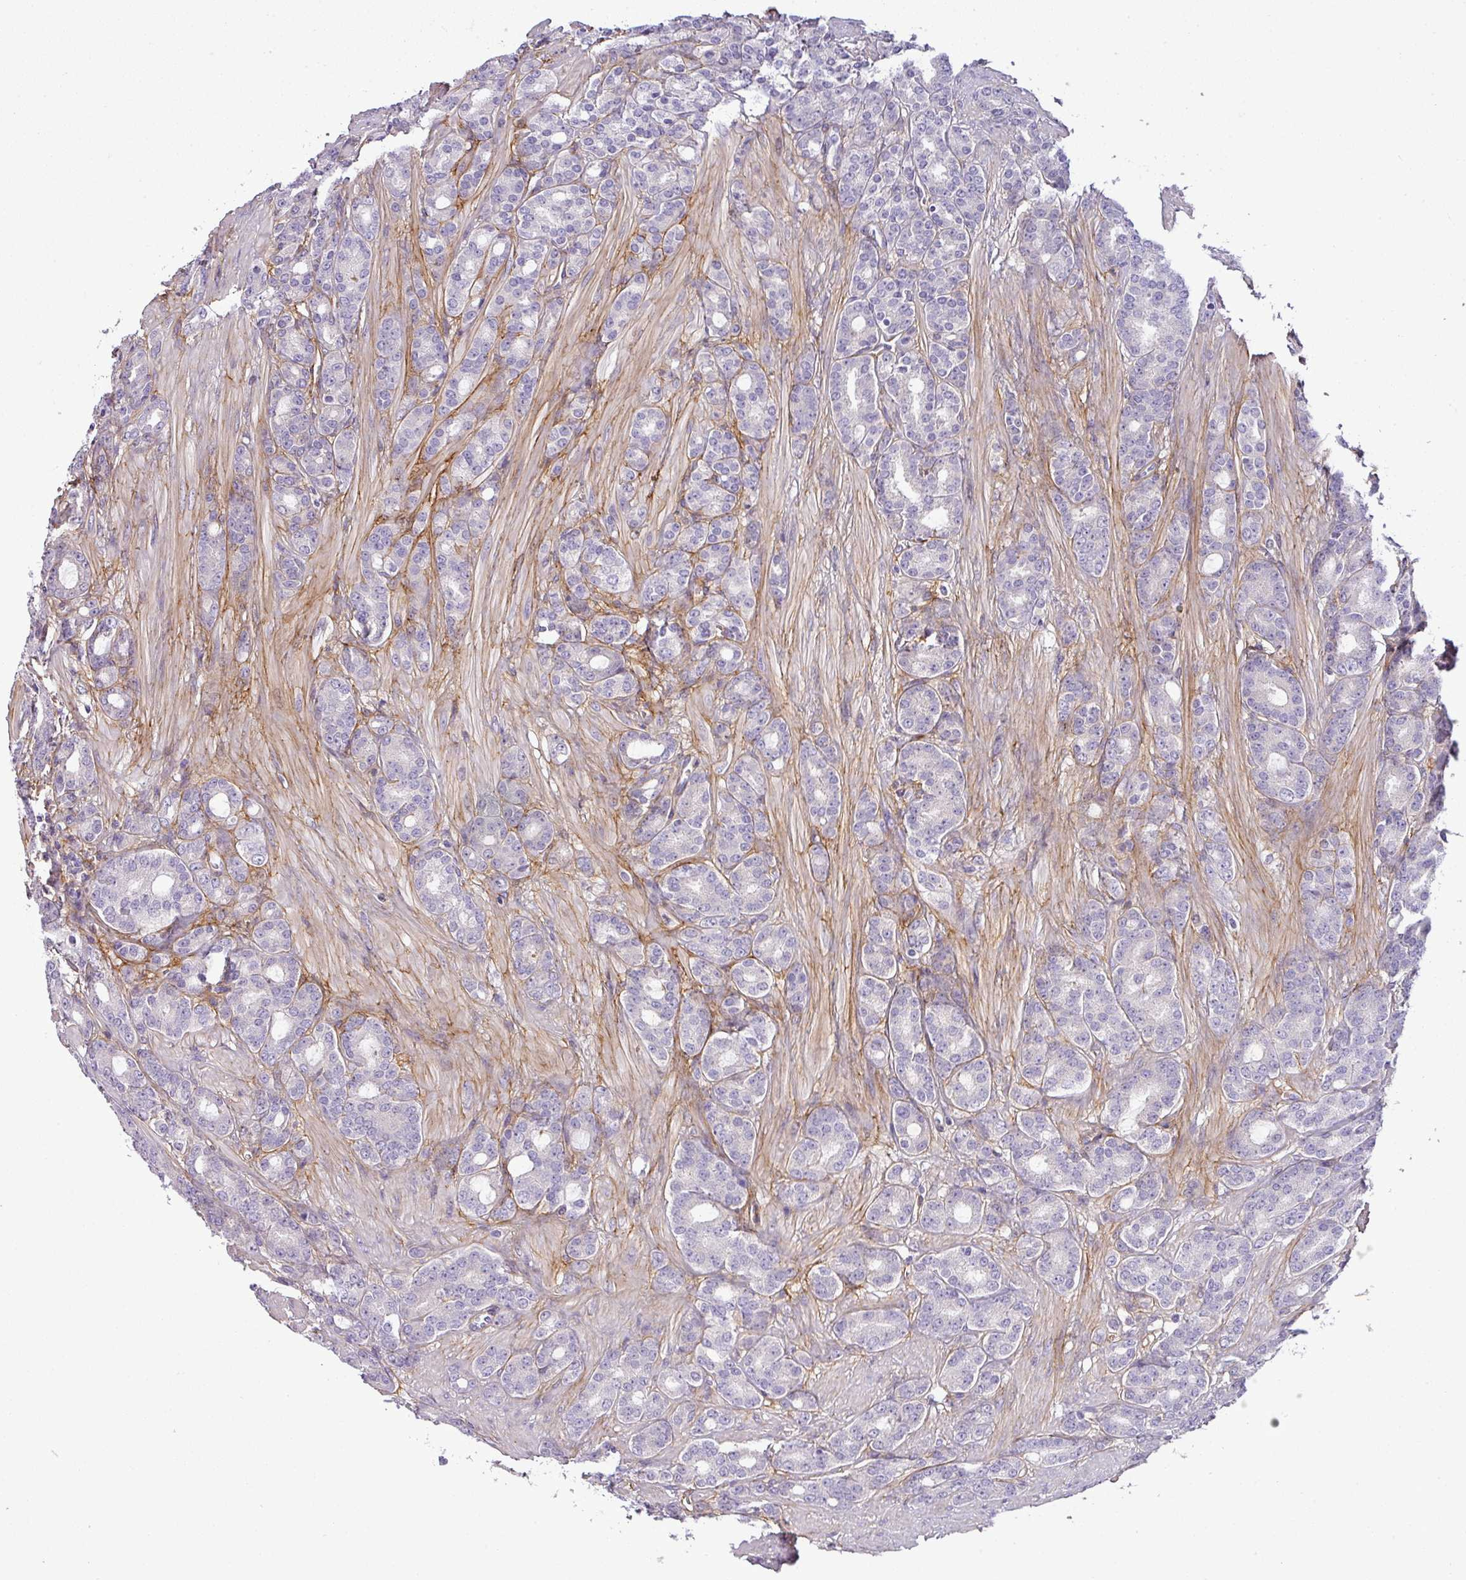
{"staining": {"intensity": "negative", "quantity": "none", "location": "none"}, "tissue": "prostate cancer", "cell_type": "Tumor cells", "image_type": "cancer", "snomed": [{"axis": "morphology", "description": "Adenocarcinoma, High grade"}, {"axis": "topography", "description": "Prostate"}], "caption": "This is an IHC micrograph of human prostate cancer. There is no positivity in tumor cells.", "gene": "PARD6G", "patient": {"sex": "male", "age": 62}}